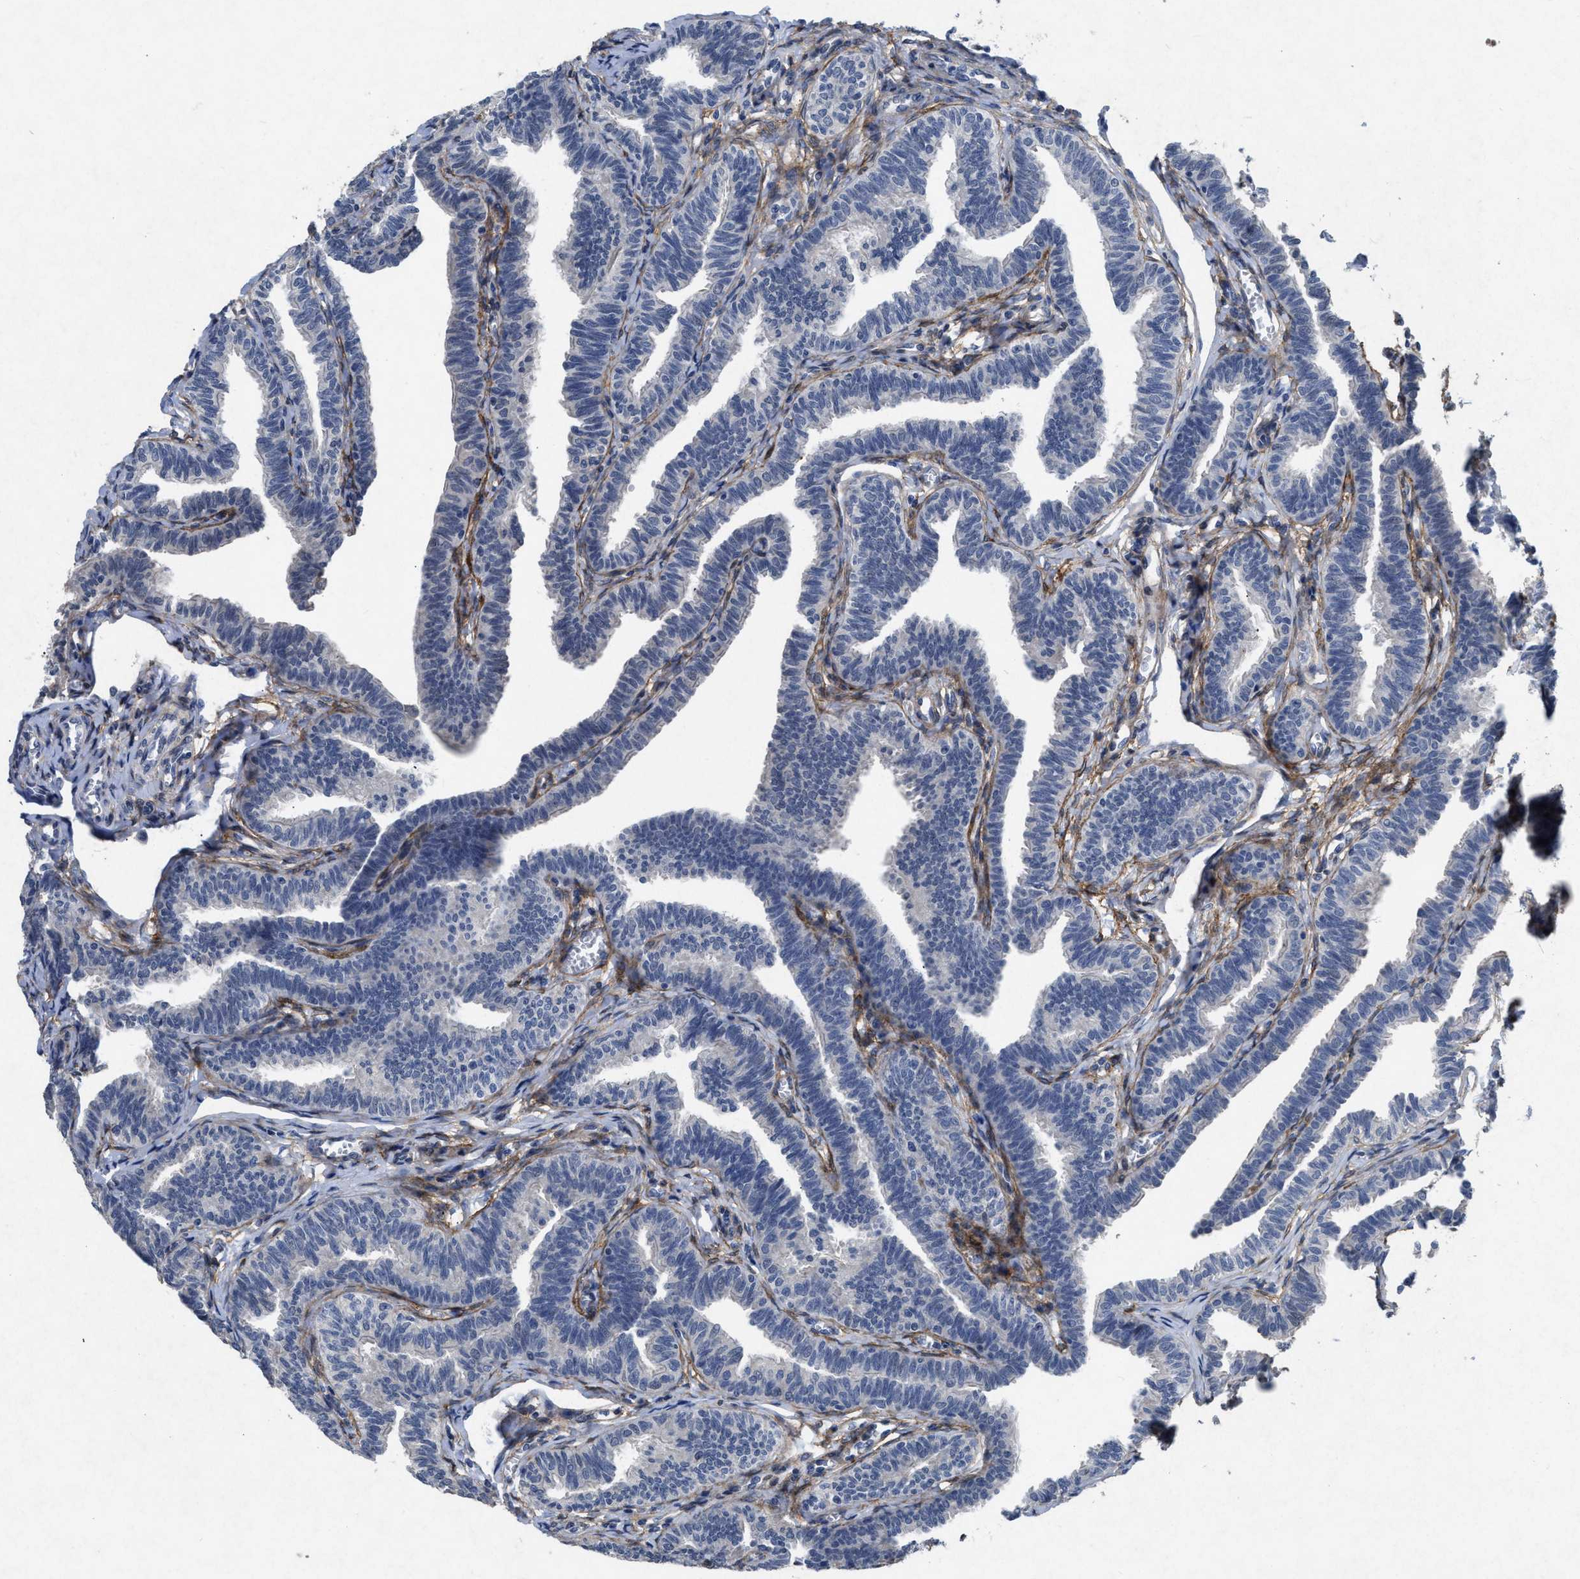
{"staining": {"intensity": "negative", "quantity": "none", "location": "none"}, "tissue": "fallopian tube", "cell_type": "Glandular cells", "image_type": "normal", "snomed": [{"axis": "morphology", "description": "Normal tissue, NOS"}, {"axis": "topography", "description": "Fallopian tube"}, {"axis": "topography", "description": "Ovary"}], "caption": "Immunohistochemistry (IHC) of benign fallopian tube shows no expression in glandular cells.", "gene": "PDGFRA", "patient": {"sex": "female", "age": 23}}